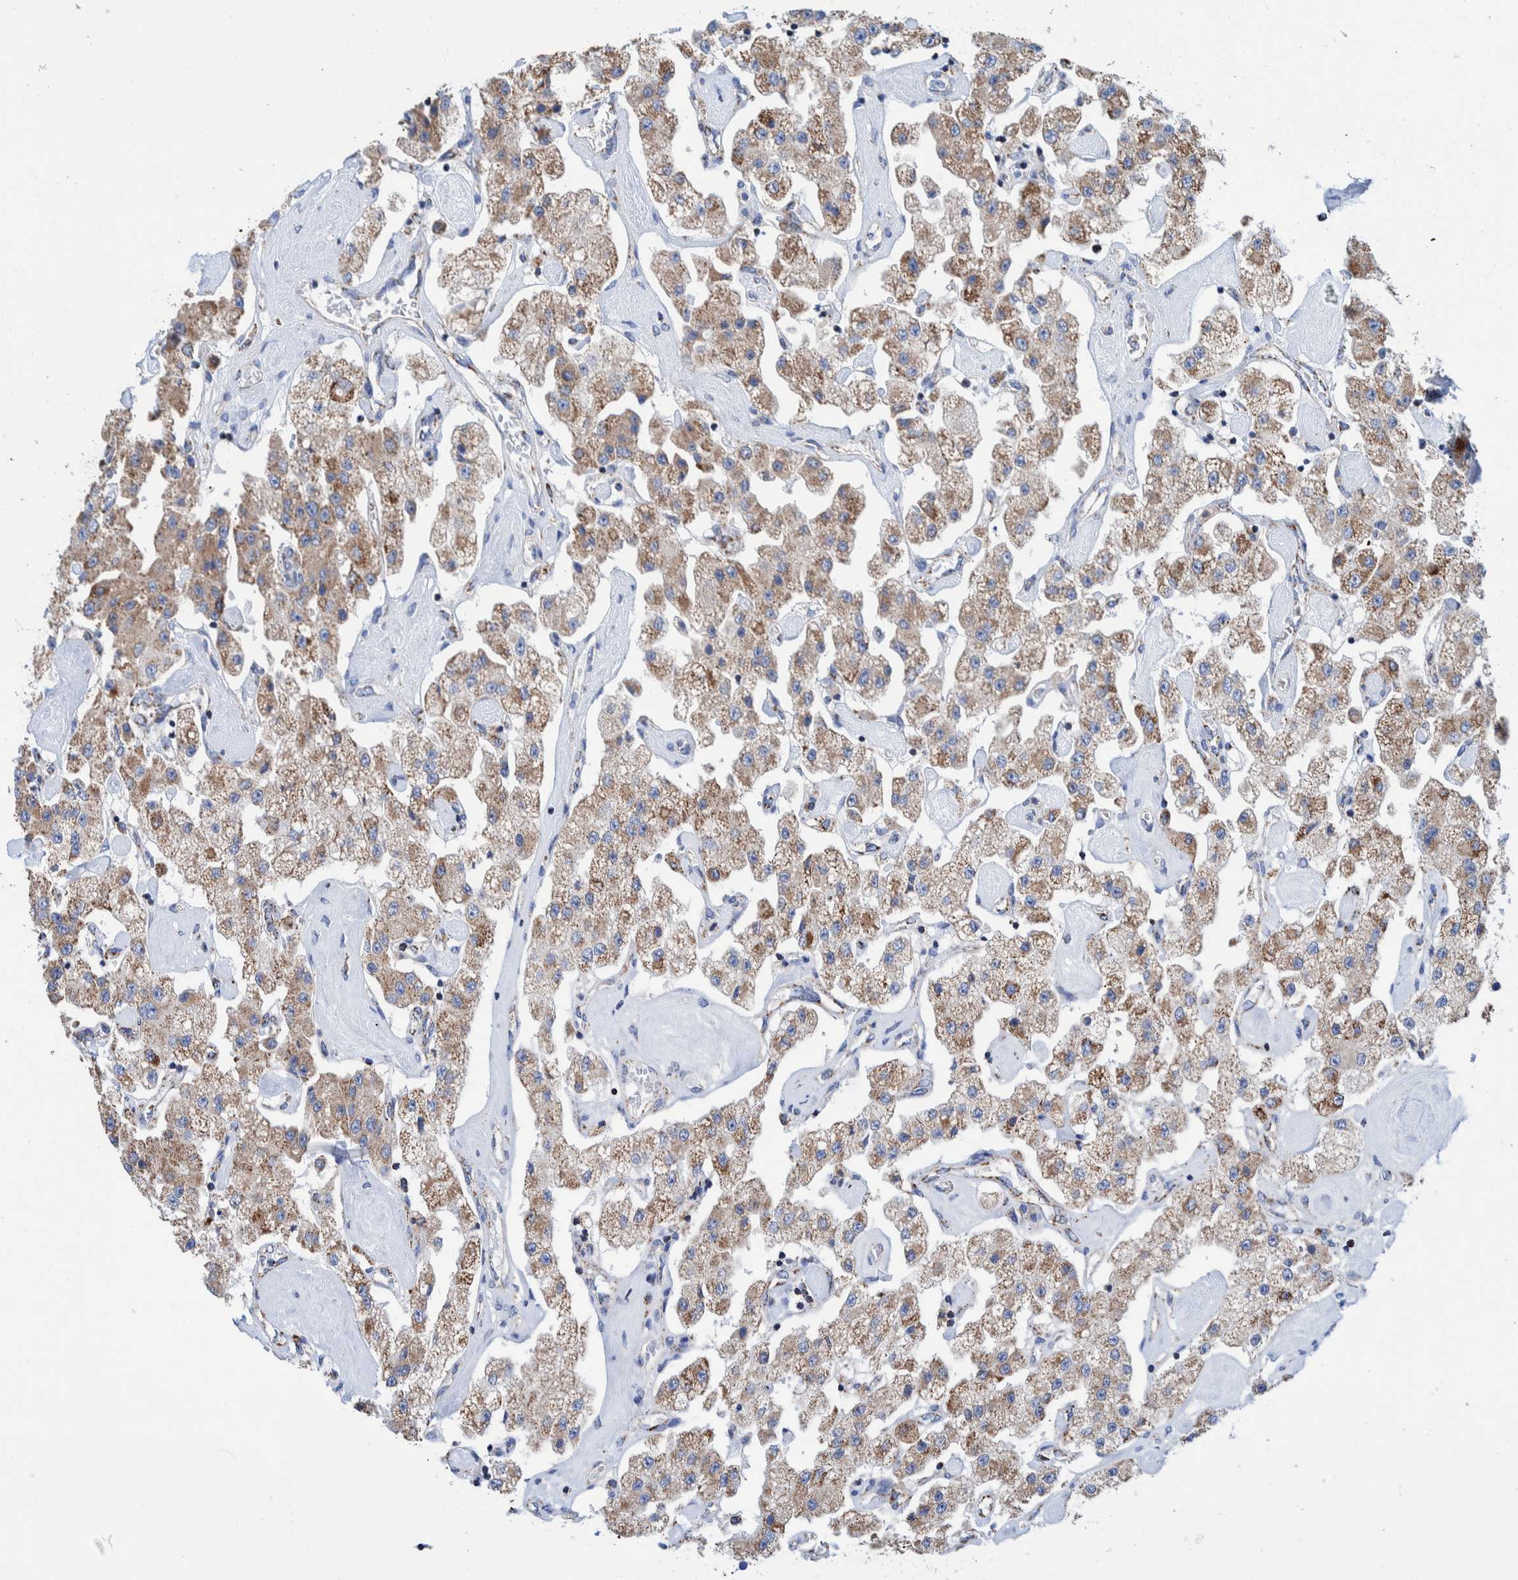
{"staining": {"intensity": "weak", "quantity": ">75%", "location": "cytoplasmic/membranous"}, "tissue": "carcinoid", "cell_type": "Tumor cells", "image_type": "cancer", "snomed": [{"axis": "morphology", "description": "Carcinoid, malignant, NOS"}, {"axis": "topography", "description": "Pancreas"}], "caption": "Protein staining of carcinoid tissue shows weak cytoplasmic/membranous staining in about >75% of tumor cells.", "gene": "DECR1", "patient": {"sex": "male", "age": 41}}